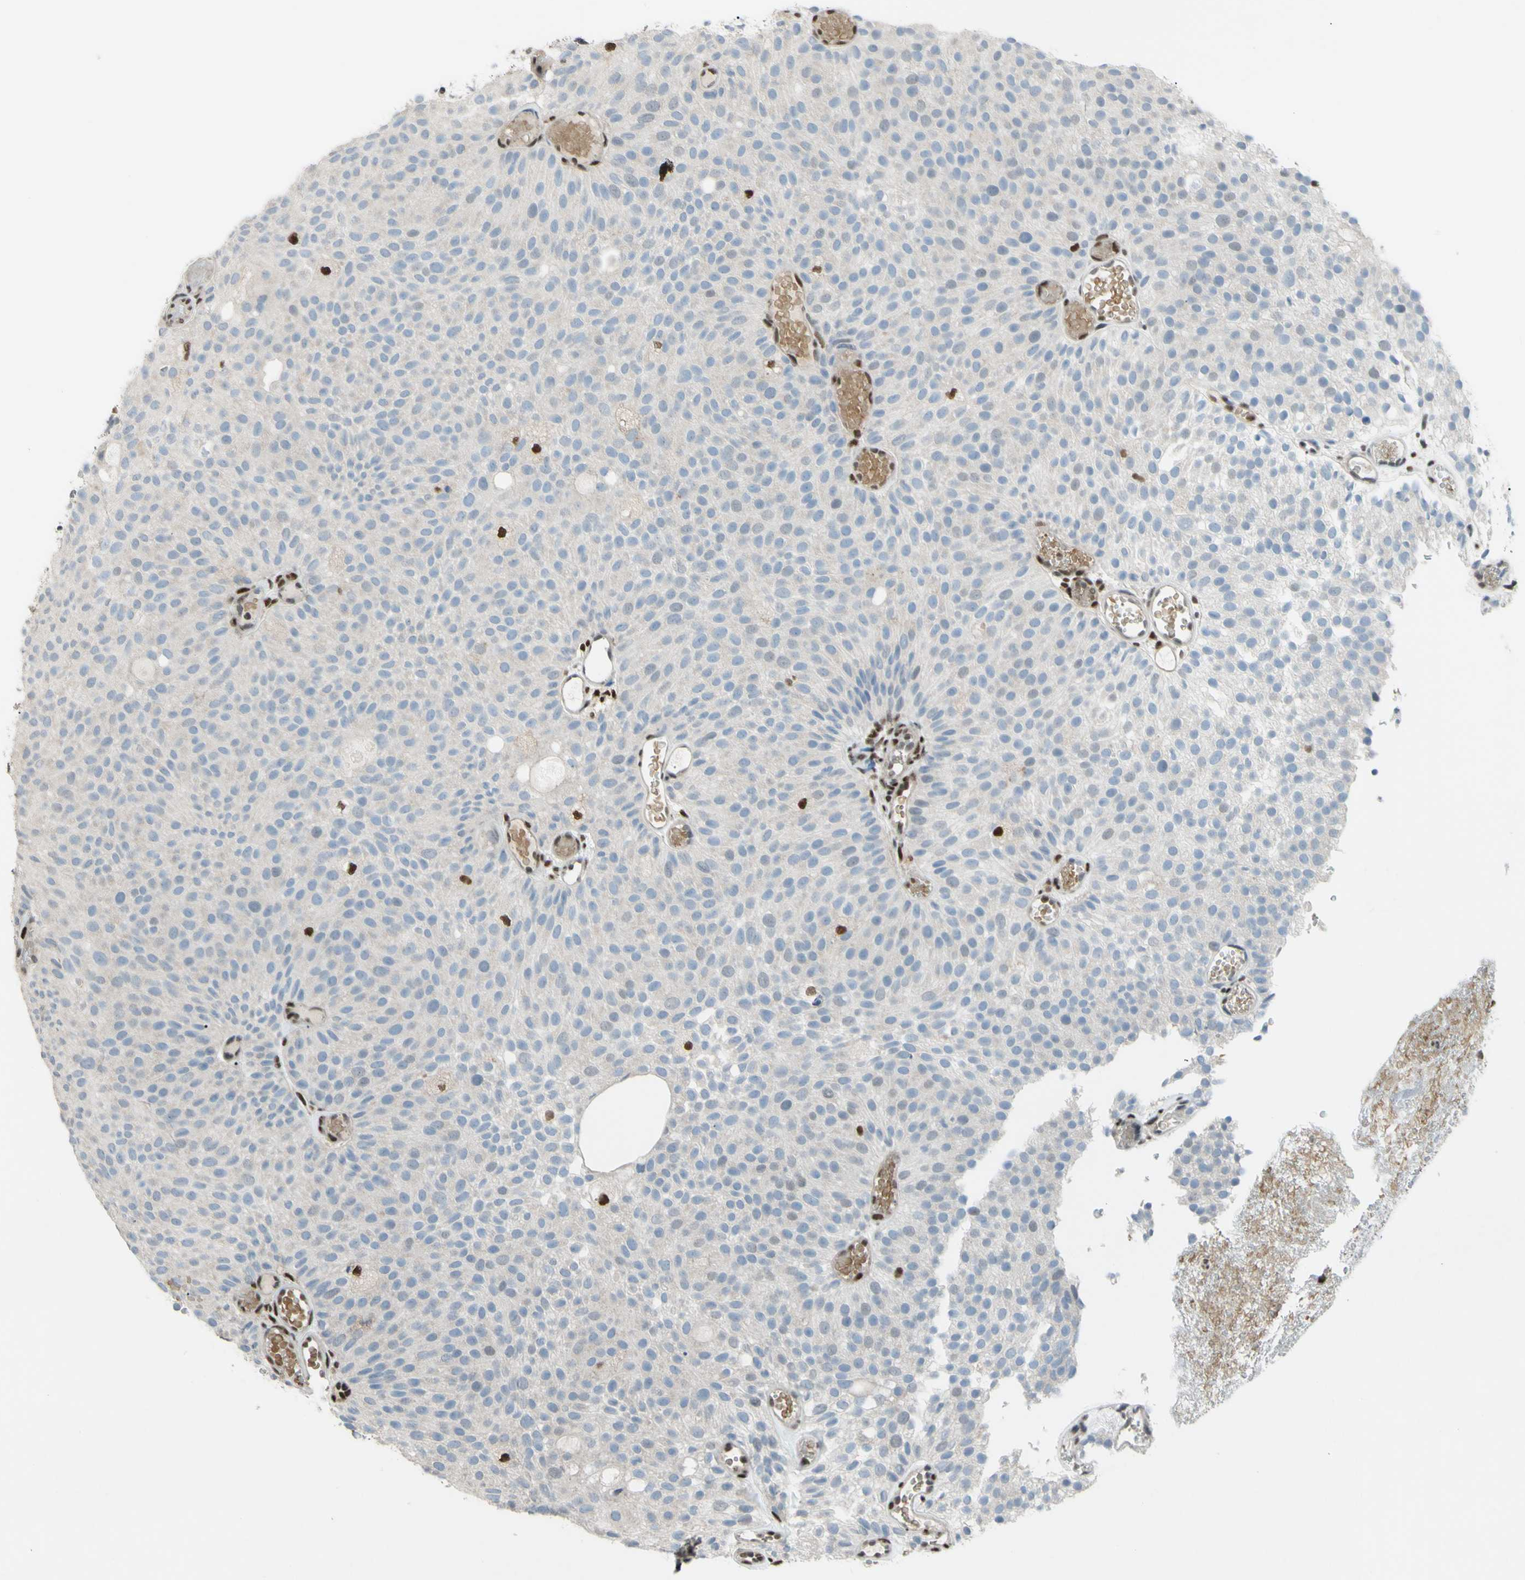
{"staining": {"intensity": "weak", "quantity": ">75%", "location": "cytoplasmic/membranous"}, "tissue": "urothelial cancer", "cell_type": "Tumor cells", "image_type": "cancer", "snomed": [{"axis": "morphology", "description": "Urothelial carcinoma, Low grade"}, {"axis": "topography", "description": "Urinary bladder"}], "caption": "A high-resolution micrograph shows immunohistochemistry staining of urothelial carcinoma (low-grade), which demonstrates weak cytoplasmic/membranous staining in about >75% of tumor cells.", "gene": "FKBP5", "patient": {"sex": "male", "age": 78}}